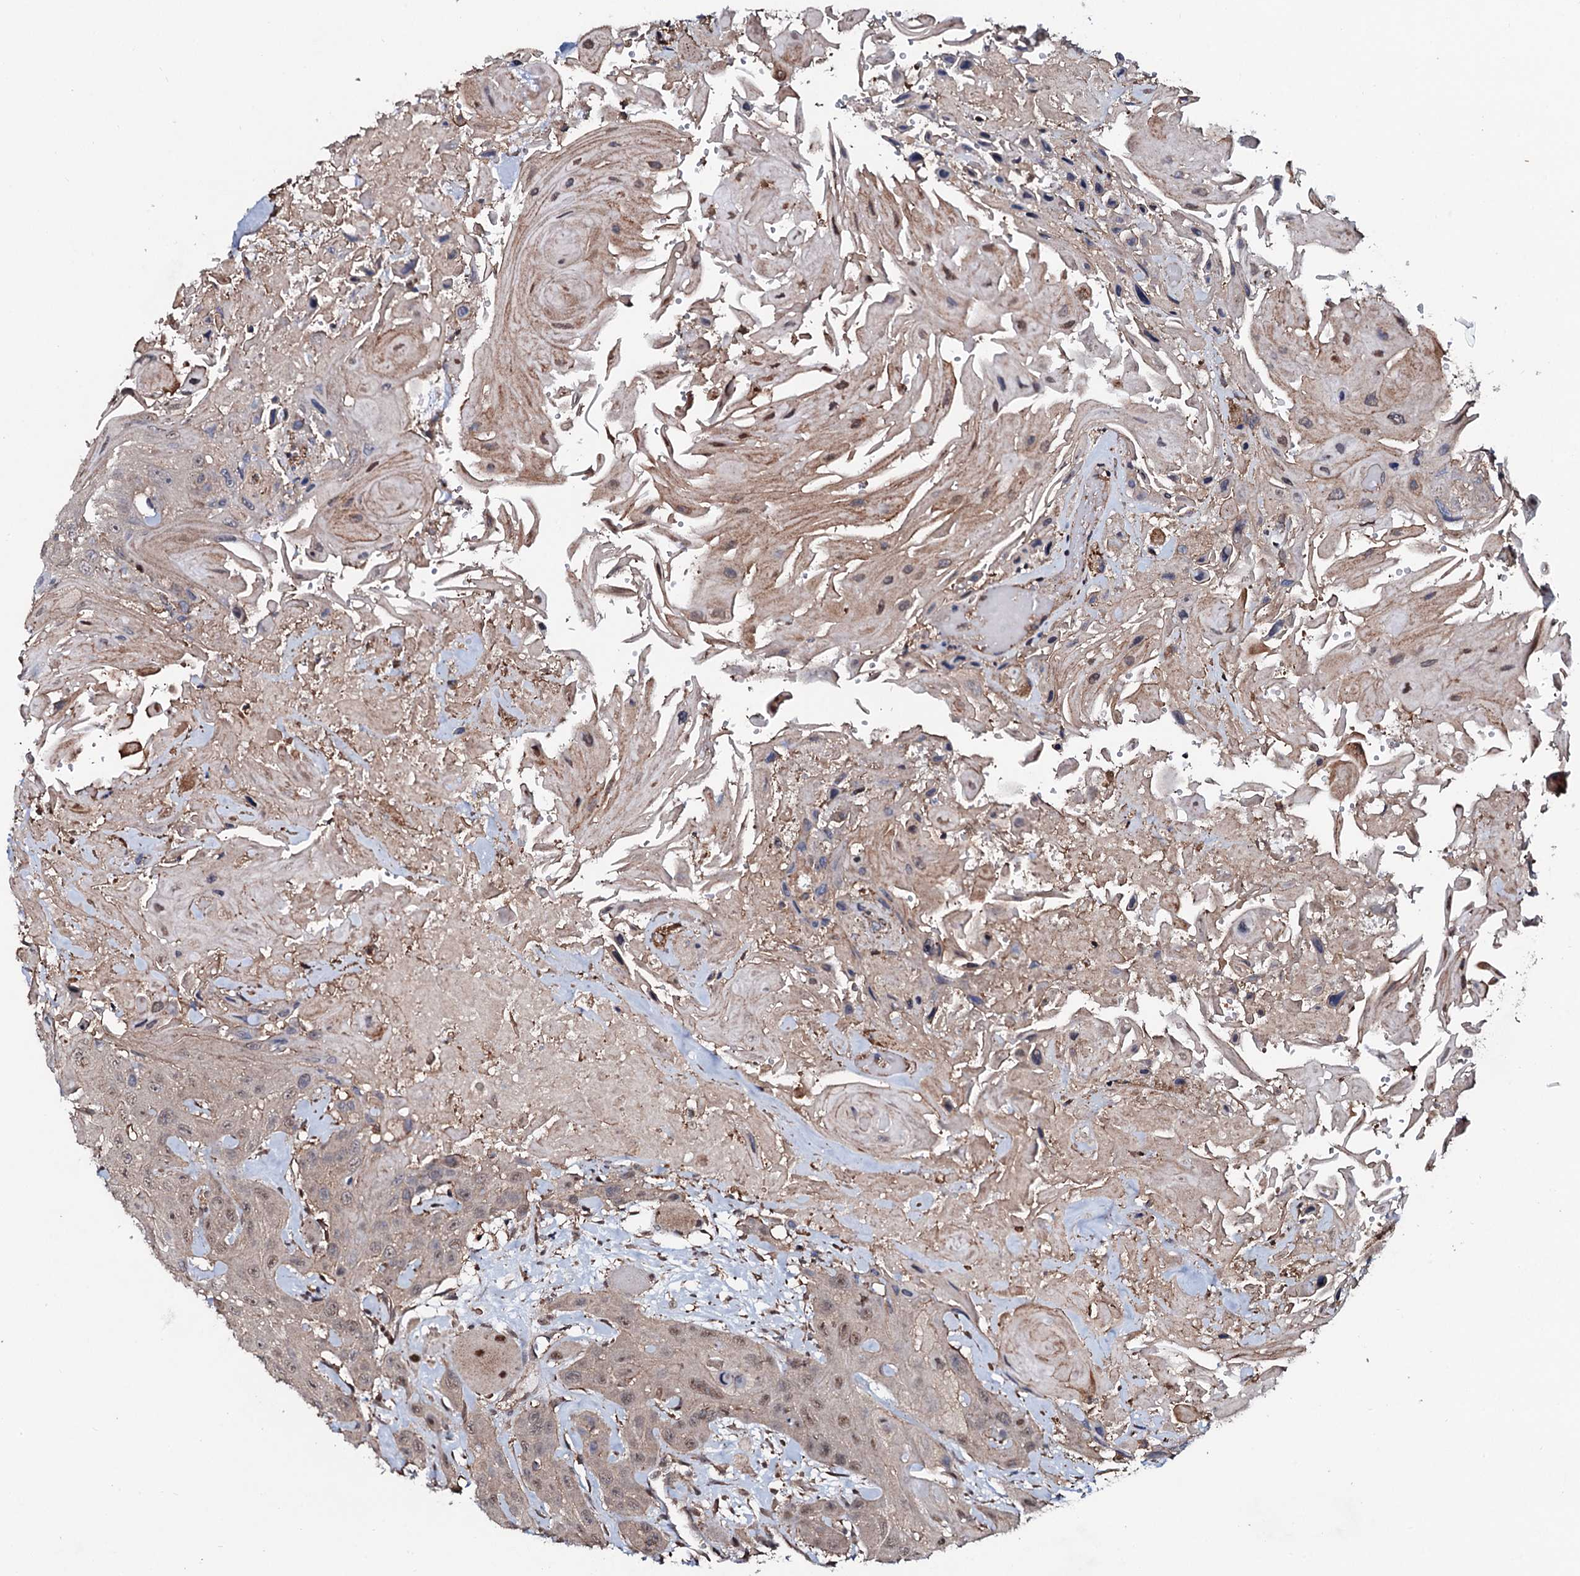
{"staining": {"intensity": "weak", "quantity": "25%-75%", "location": "nuclear"}, "tissue": "head and neck cancer", "cell_type": "Tumor cells", "image_type": "cancer", "snomed": [{"axis": "morphology", "description": "Squamous cell carcinoma, NOS"}, {"axis": "topography", "description": "Head-Neck"}], "caption": "Head and neck cancer (squamous cell carcinoma) was stained to show a protein in brown. There is low levels of weak nuclear positivity in about 25%-75% of tumor cells.", "gene": "COG6", "patient": {"sex": "male", "age": 81}}